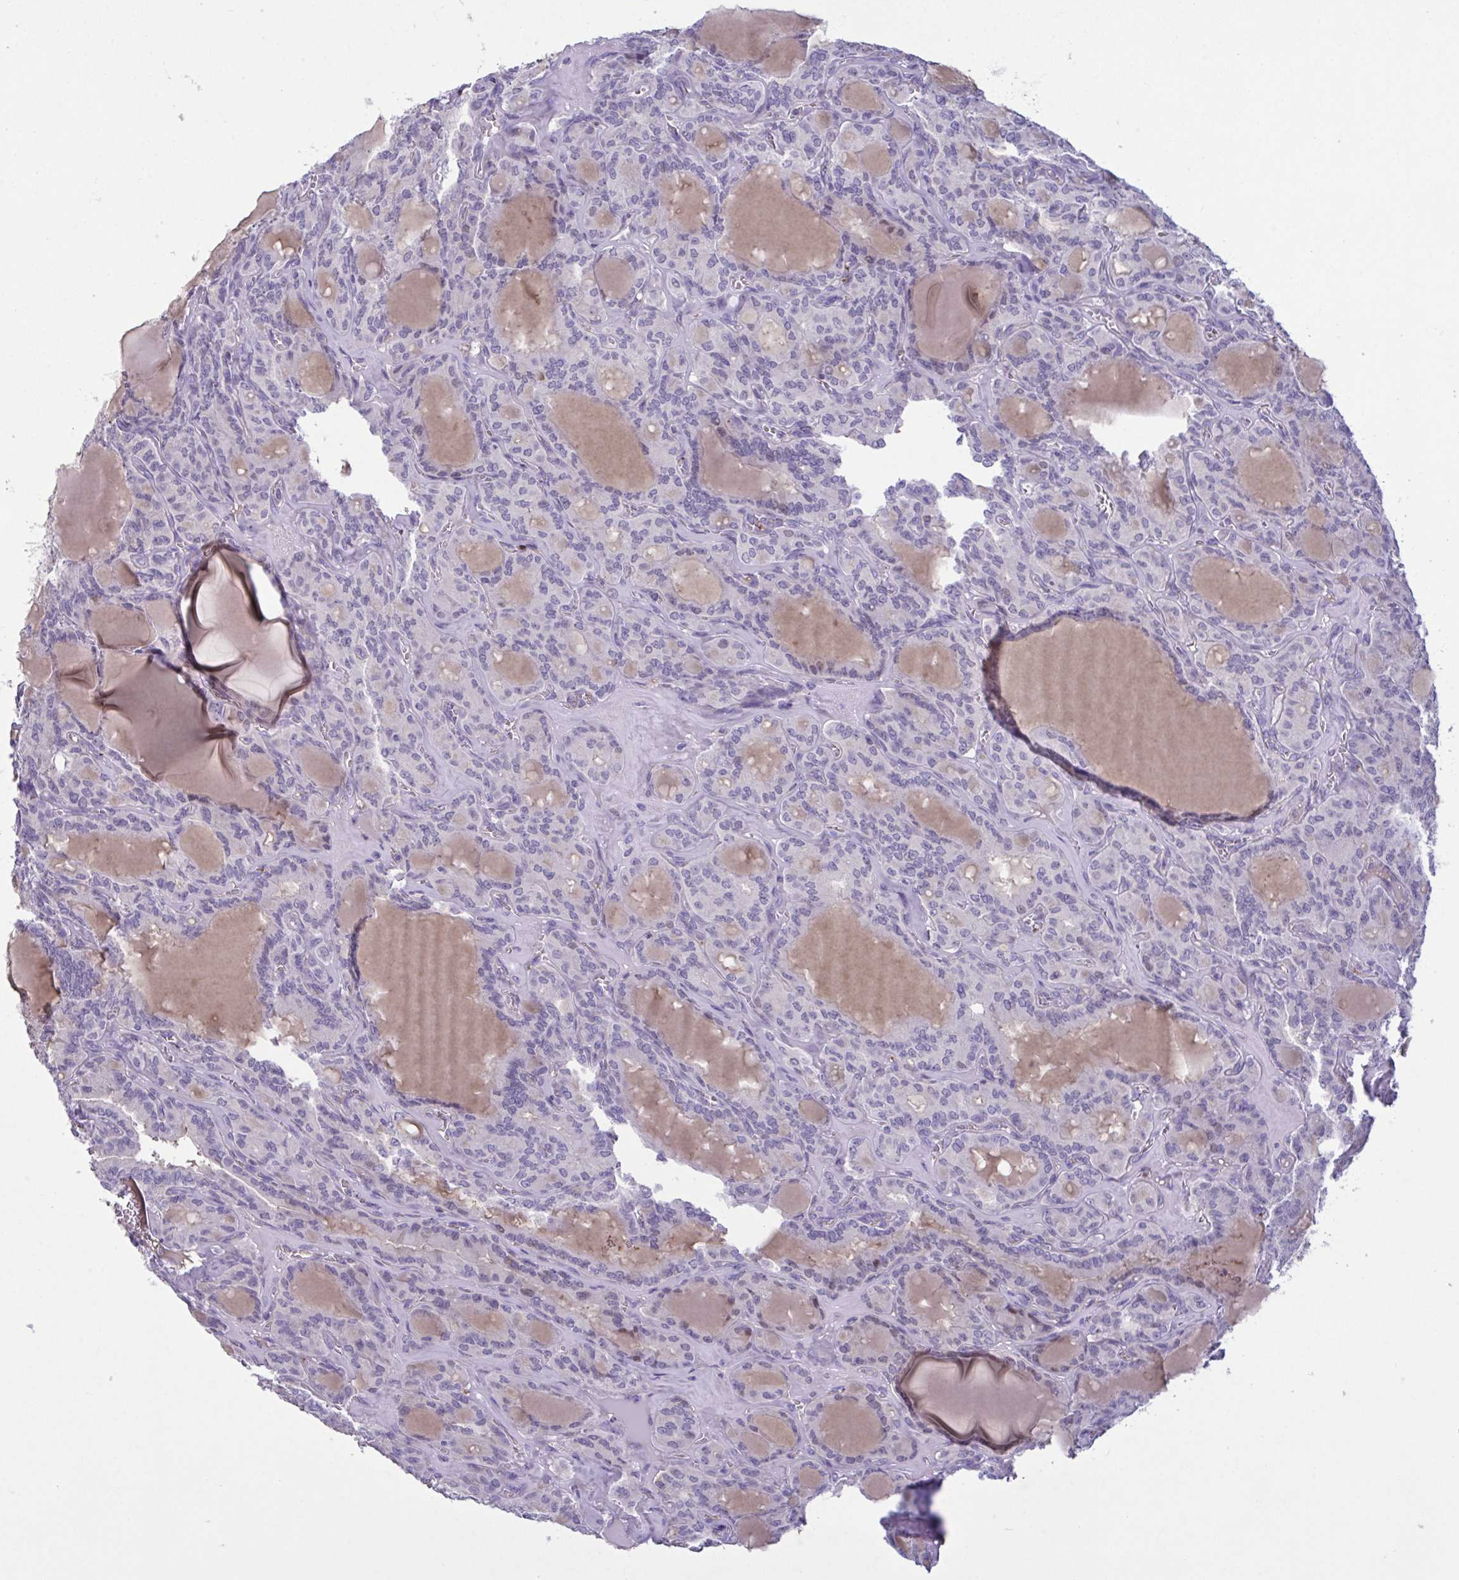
{"staining": {"intensity": "negative", "quantity": "none", "location": "none"}, "tissue": "thyroid cancer", "cell_type": "Tumor cells", "image_type": "cancer", "snomed": [{"axis": "morphology", "description": "Papillary adenocarcinoma, NOS"}, {"axis": "topography", "description": "Thyroid gland"}], "caption": "Immunohistochemical staining of thyroid cancer reveals no significant staining in tumor cells. (Stains: DAB IHC with hematoxylin counter stain, Microscopy: brightfield microscopy at high magnification).", "gene": "IL1R1", "patient": {"sex": "male", "age": 87}}